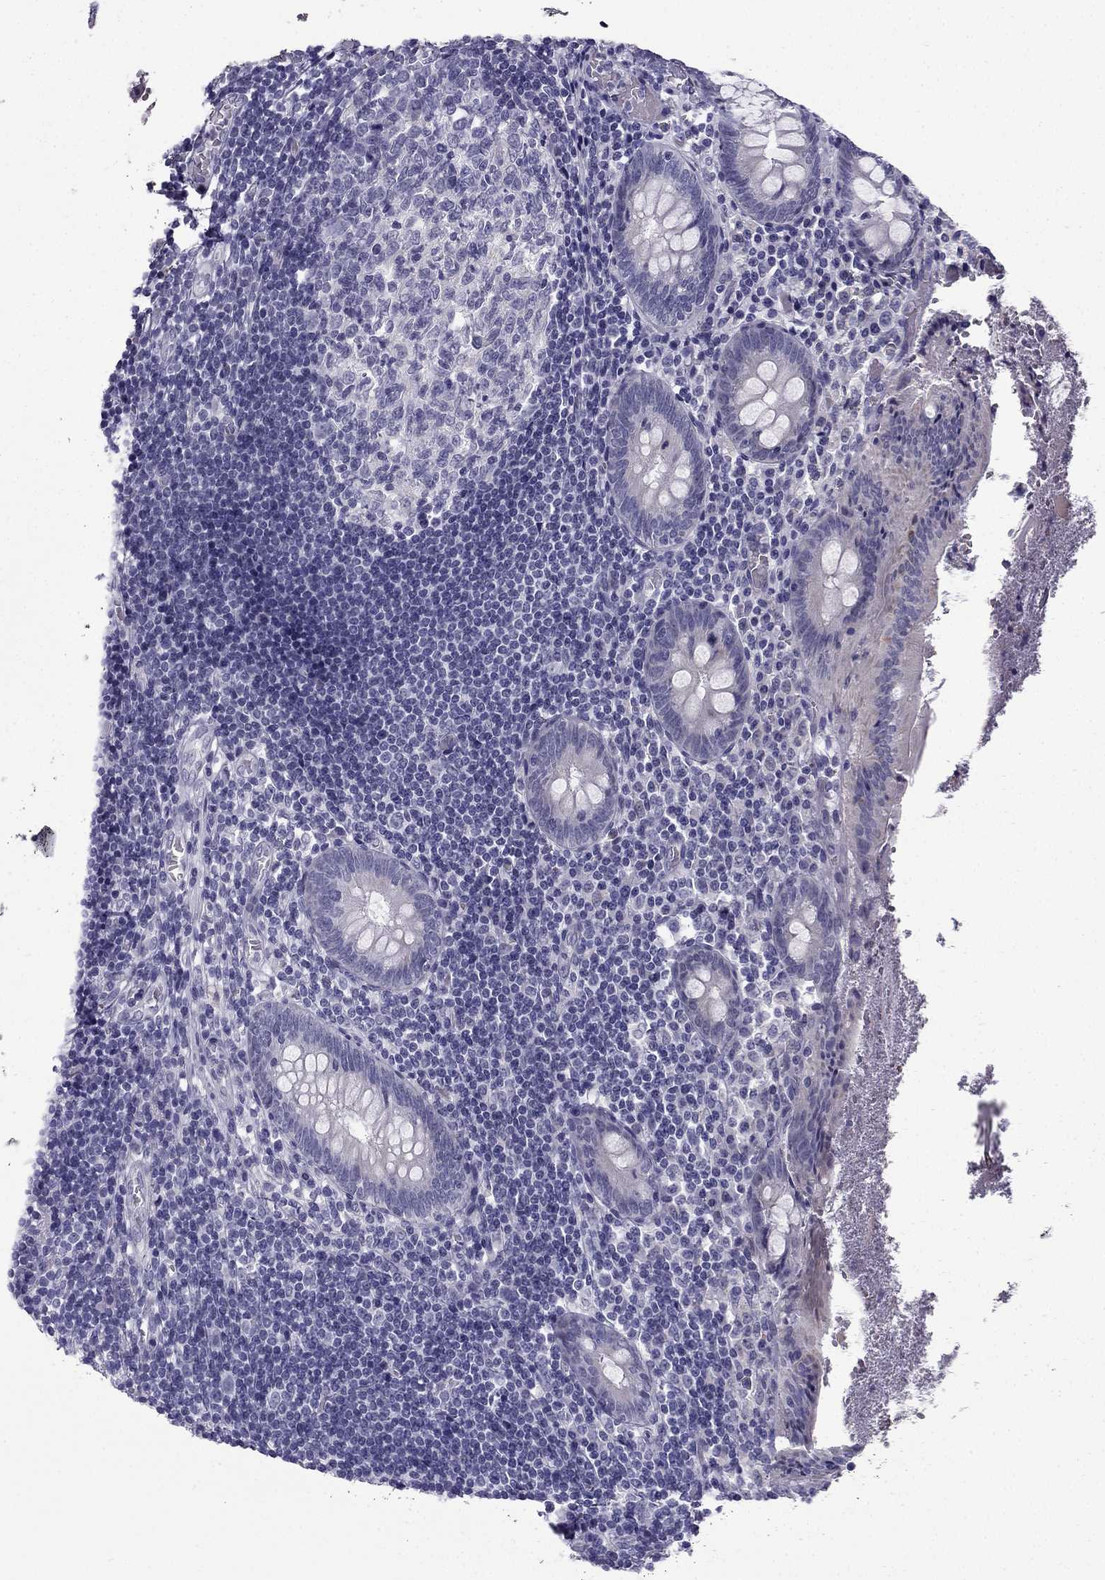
{"staining": {"intensity": "negative", "quantity": "none", "location": "none"}, "tissue": "appendix", "cell_type": "Glandular cells", "image_type": "normal", "snomed": [{"axis": "morphology", "description": "Normal tissue, NOS"}, {"axis": "topography", "description": "Appendix"}], "caption": "DAB immunohistochemical staining of unremarkable human appendix shows no significant expression in glandular cells. (DAB (3,3'-diaminobenzidine) immunohistochemistry with hematoxylin counter stain).", "gene": "CFAP53", "patient": {"sex": "female", "age": 23}}